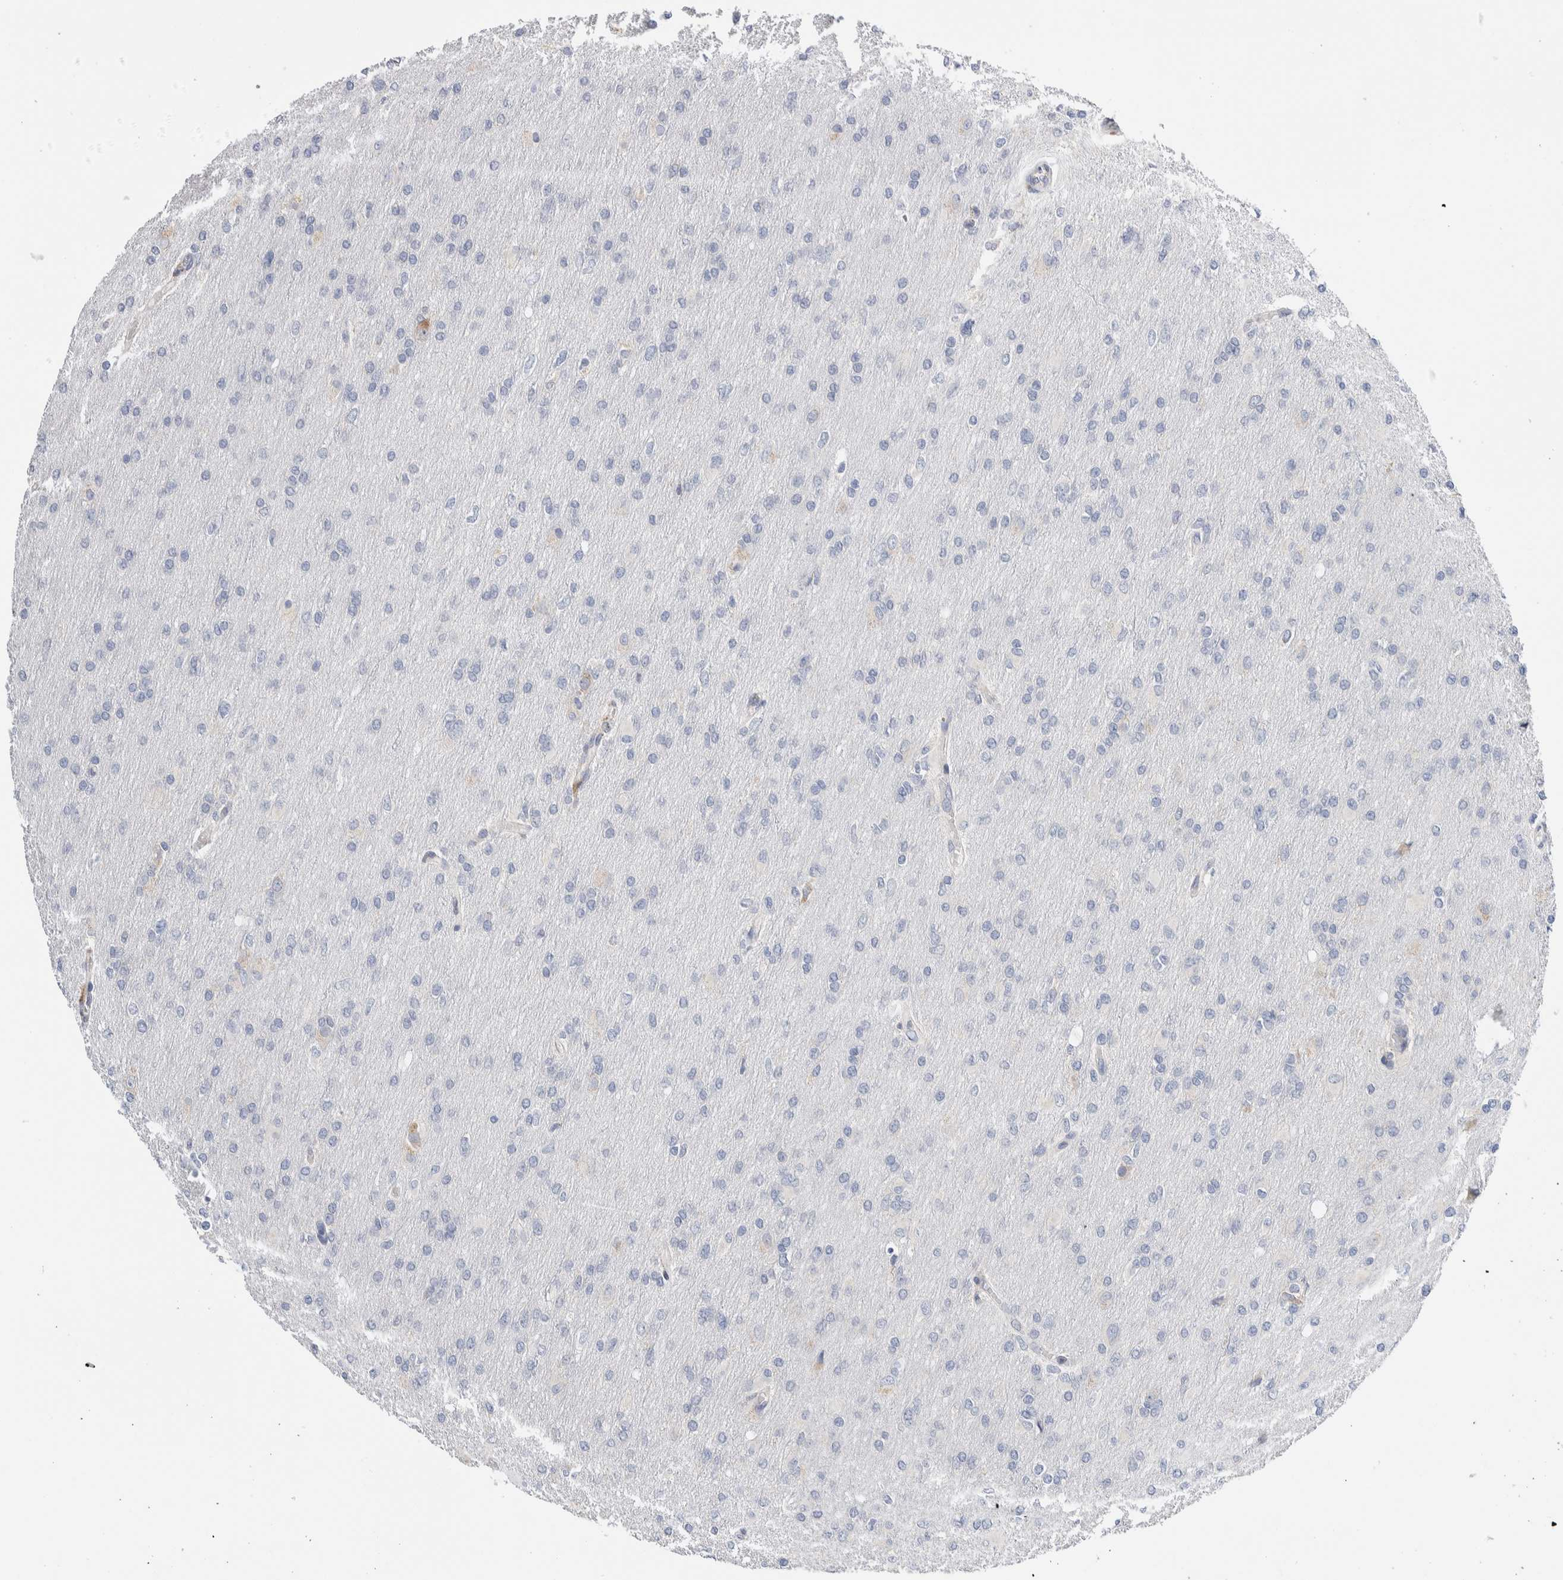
{"staining": {"intensity": "negative", "quantity": "none", "location": "none"}, "tissue": "glioma", "cell_type": "Tumor cells", "image_type": "cancer", "snomed": [{"axis": "morphology", "description": "Glioma, malignant, High grade"}, {"axis": "topography", "description": "Cerebral cortex"}], "caption": "Tumor cells are negative for brown protein staining in glioma.", "gene": "RACK1", "patient": {"sex": "female", "age": 36}}